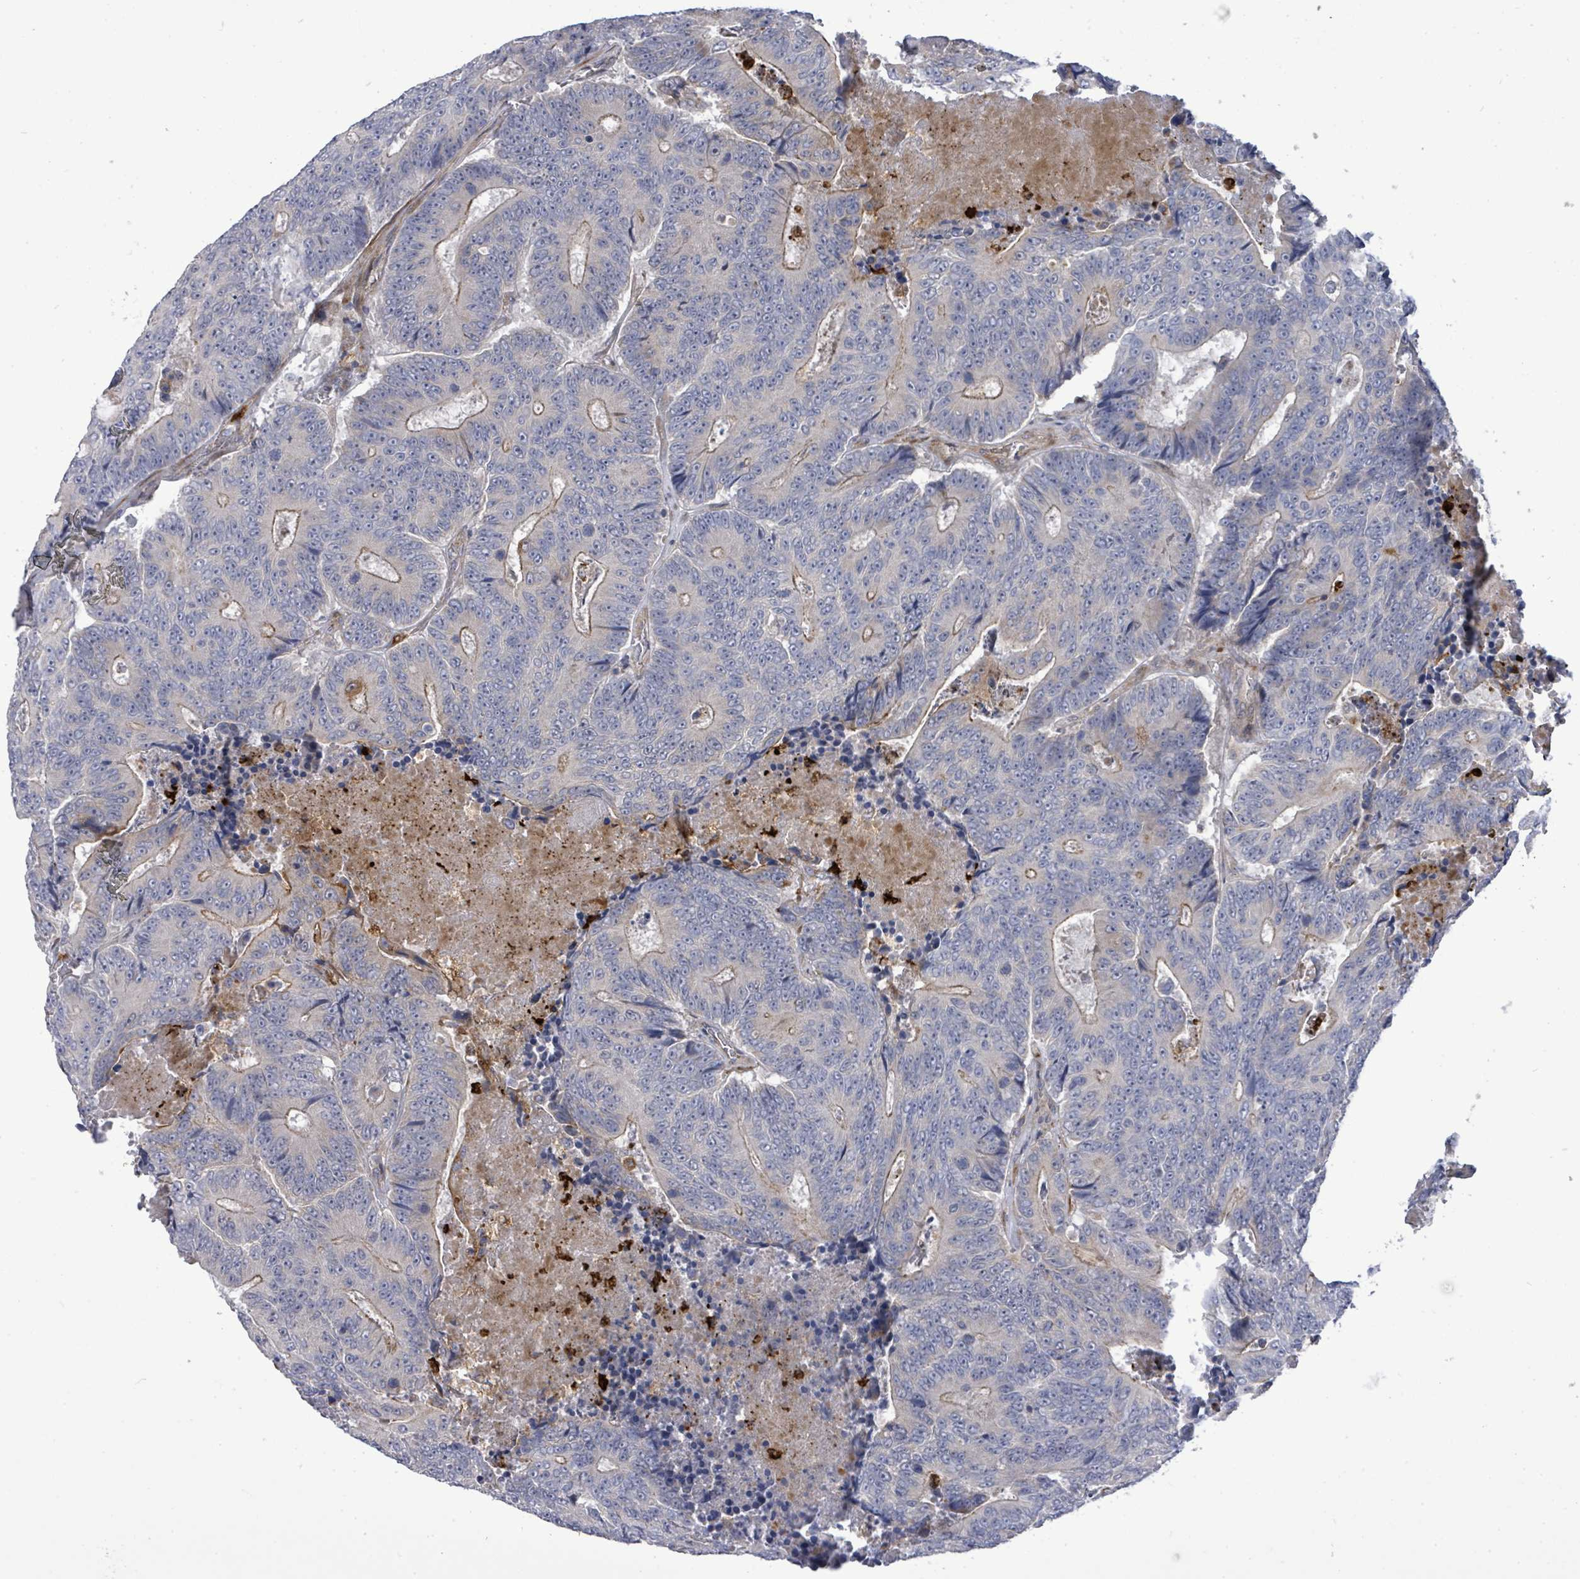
{"staining": {"intensity": "weak", "quantity": "<25%", "location": "cytoplasmic/membranous"}, "tissue": "colorectal cancer", "cell_type": "Tumor cells", "image_type": "cancer", "snomed": [{"axis": "morphology", "description": "Adenocarcinoma, NOS"}, {"axis": "topography", "description": "Colon"}], "caption": "Immunohistochemistry of adenocarcinoma (colorectal) exhibits no staining in tumor cells.", "gene": "SAR1A", "patient": {"sex": "male", "age": 83}}